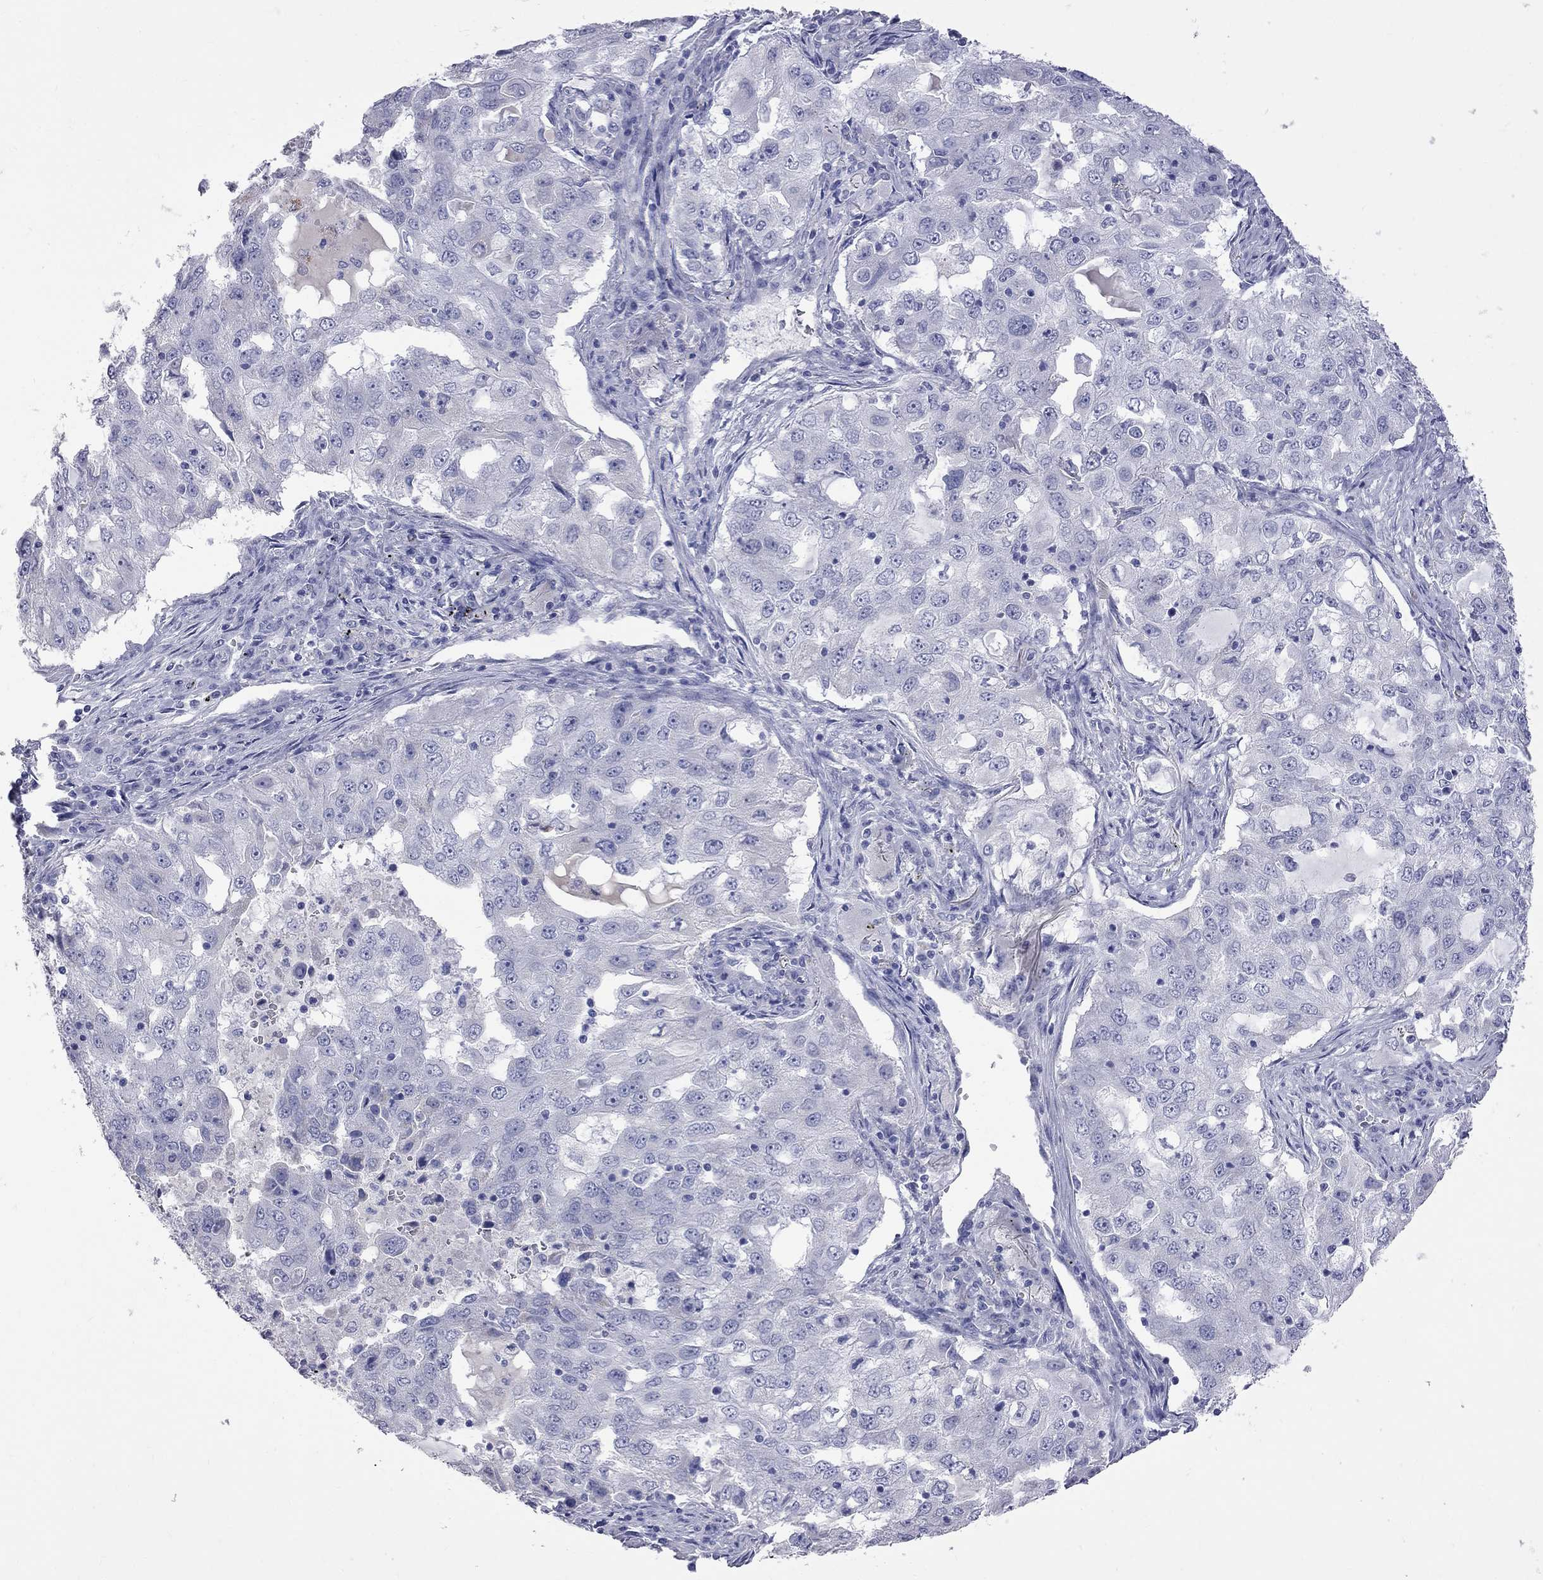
{"staining": {"intensity": "negative", "quantity": "none", "location": "none"}, "tissue": "lung cancer", "cell_type": "Tumor cells", "image_type": "cancer", "snomed": [{"axis": "morphology", "description": "Adenocarcinoma, NOS"}, {"axis": "topography", "description": "Lung"}], "caption": "This photomicrograph is of lung adenocarcinoma stained with immunohistochemistry (IHC) to label a protein in brown with the nuclei are counter-stained blue. There is no expression in tumor cells. The staining was performed using DAB to visualize the protein expression in brown, while the nuclei were stained in blue with hematoxylin (Magnification: 20x).", "gene": "KCND2", "patient": {"sex": "female", "age": 61}}